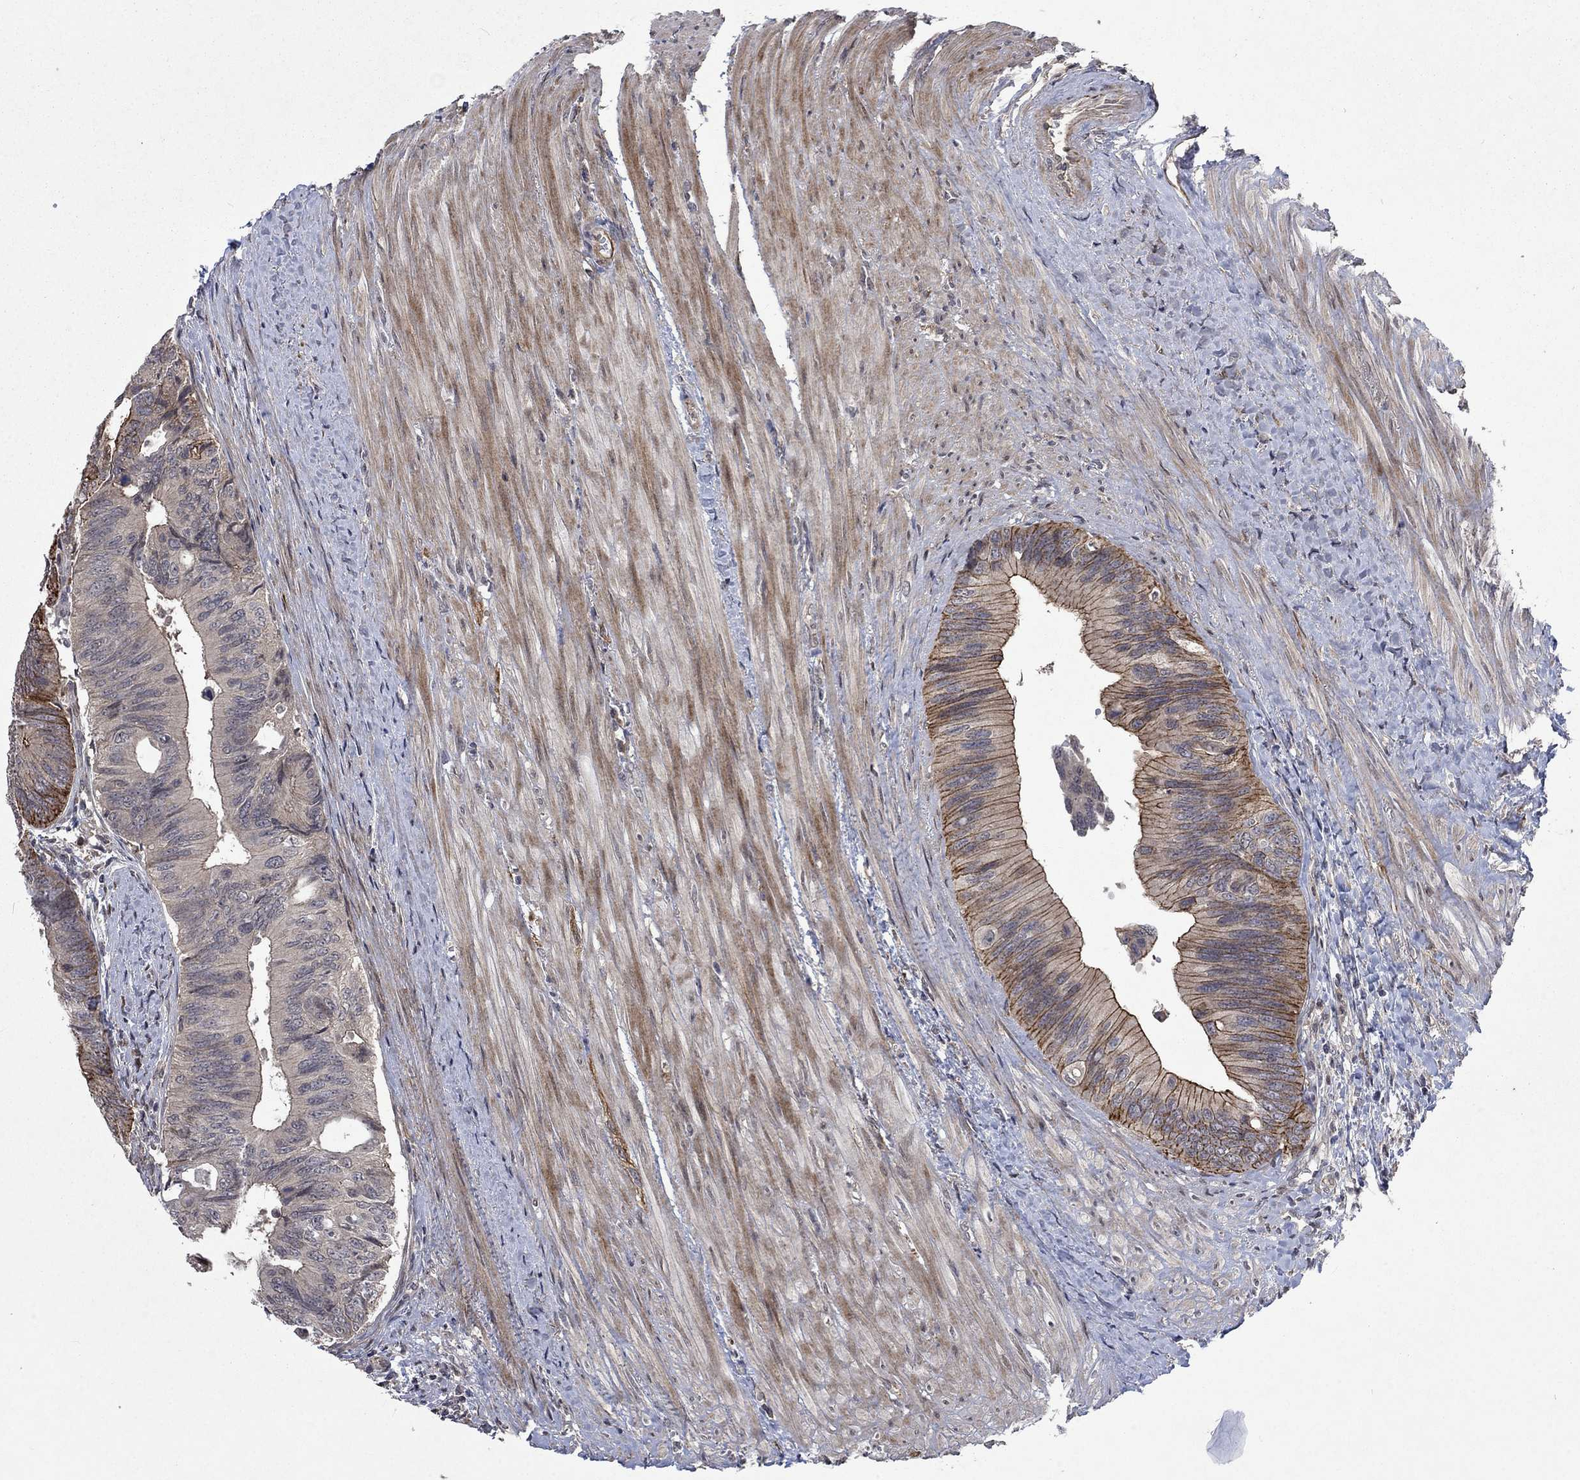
{"staining": {"intensity": "moderate", "quantity": "25%-75%", "location": "cytoplasmic/membranous"}, "tissue": "colorectal cancer", "cell_type": "Tumor cells", "image_type": "cancer", "snomed": [{"axis": "morphology", "description": "Normal tissue, NOS"}, {"axis": "morphology", "description": "Adenocarcinoma, NOS"}, {"axis": "topography", "description": "Colon"}], "caption": "IHC micrograph of neoplastic tissue: colorectal adenocarcinoma stained using IHC exhibits medium levels of moderate protein expression localized specifically in the cytoplasmic/membranous of tumor cells, appearing as a cytoplasmic/membranous brown color.", "gene": "PPP1R9A", "patient": {"sex": "male", "age": 65}}